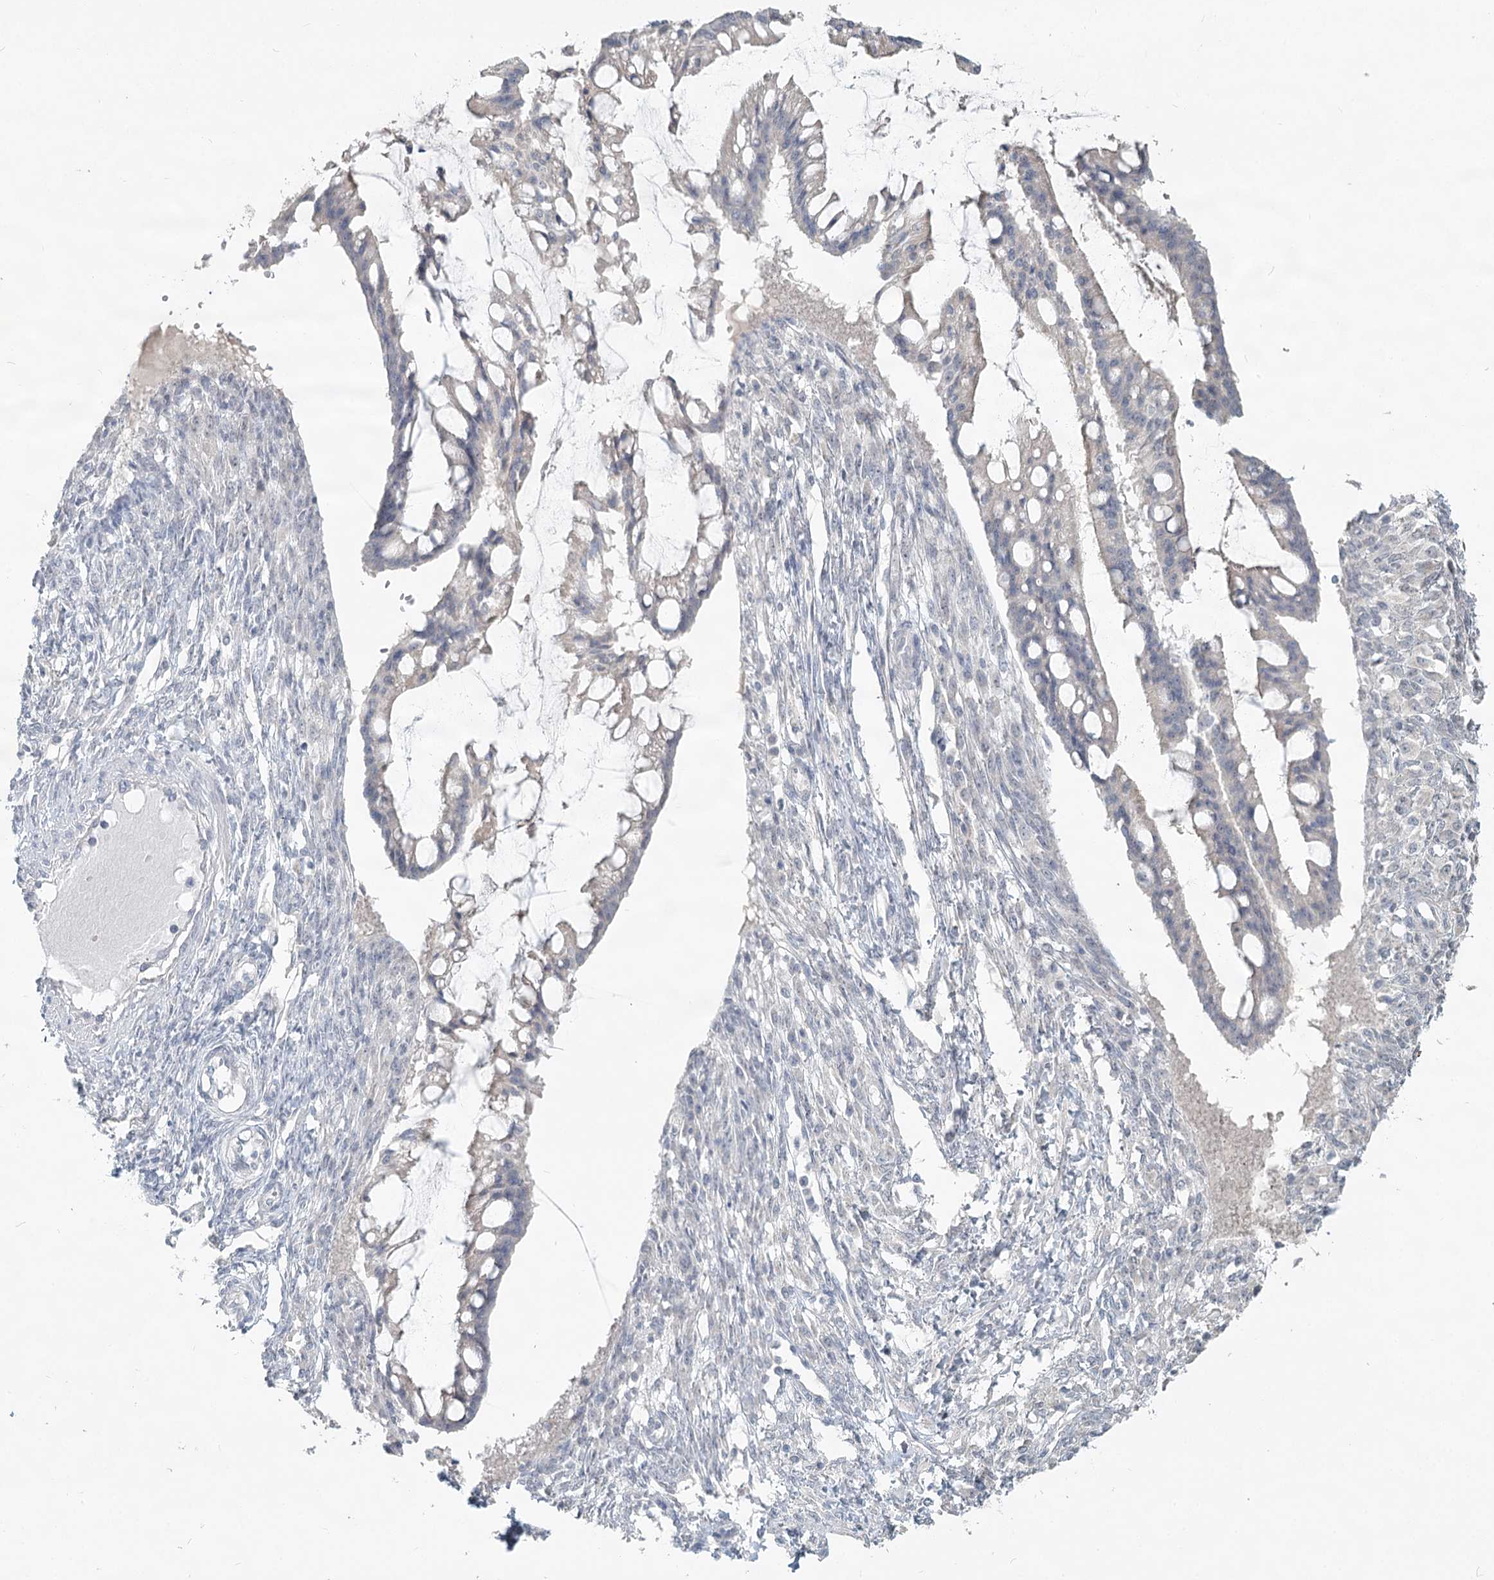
{"staining": {"intensity": "negative", "quantity": "none", "location": "none"}, "tissue": "ovarian cancer", "cell_type": "Tumor cells", "image_type": "cancer", "snomed": [{"axis": "morphology", "description": "Cystadenocarcinoma, mucinous, NOS"}, {"axis": "topography", "description": "Ovary"}], "caption": "An IHC image of ovarian mucinous cystadenocarcinoma is shown. There is no staining in tumor cells of ovarian mucinous cystadenocarcinoma.", "gene": "SLC9A3", "patient": {"sex": "female", "age": 73}}